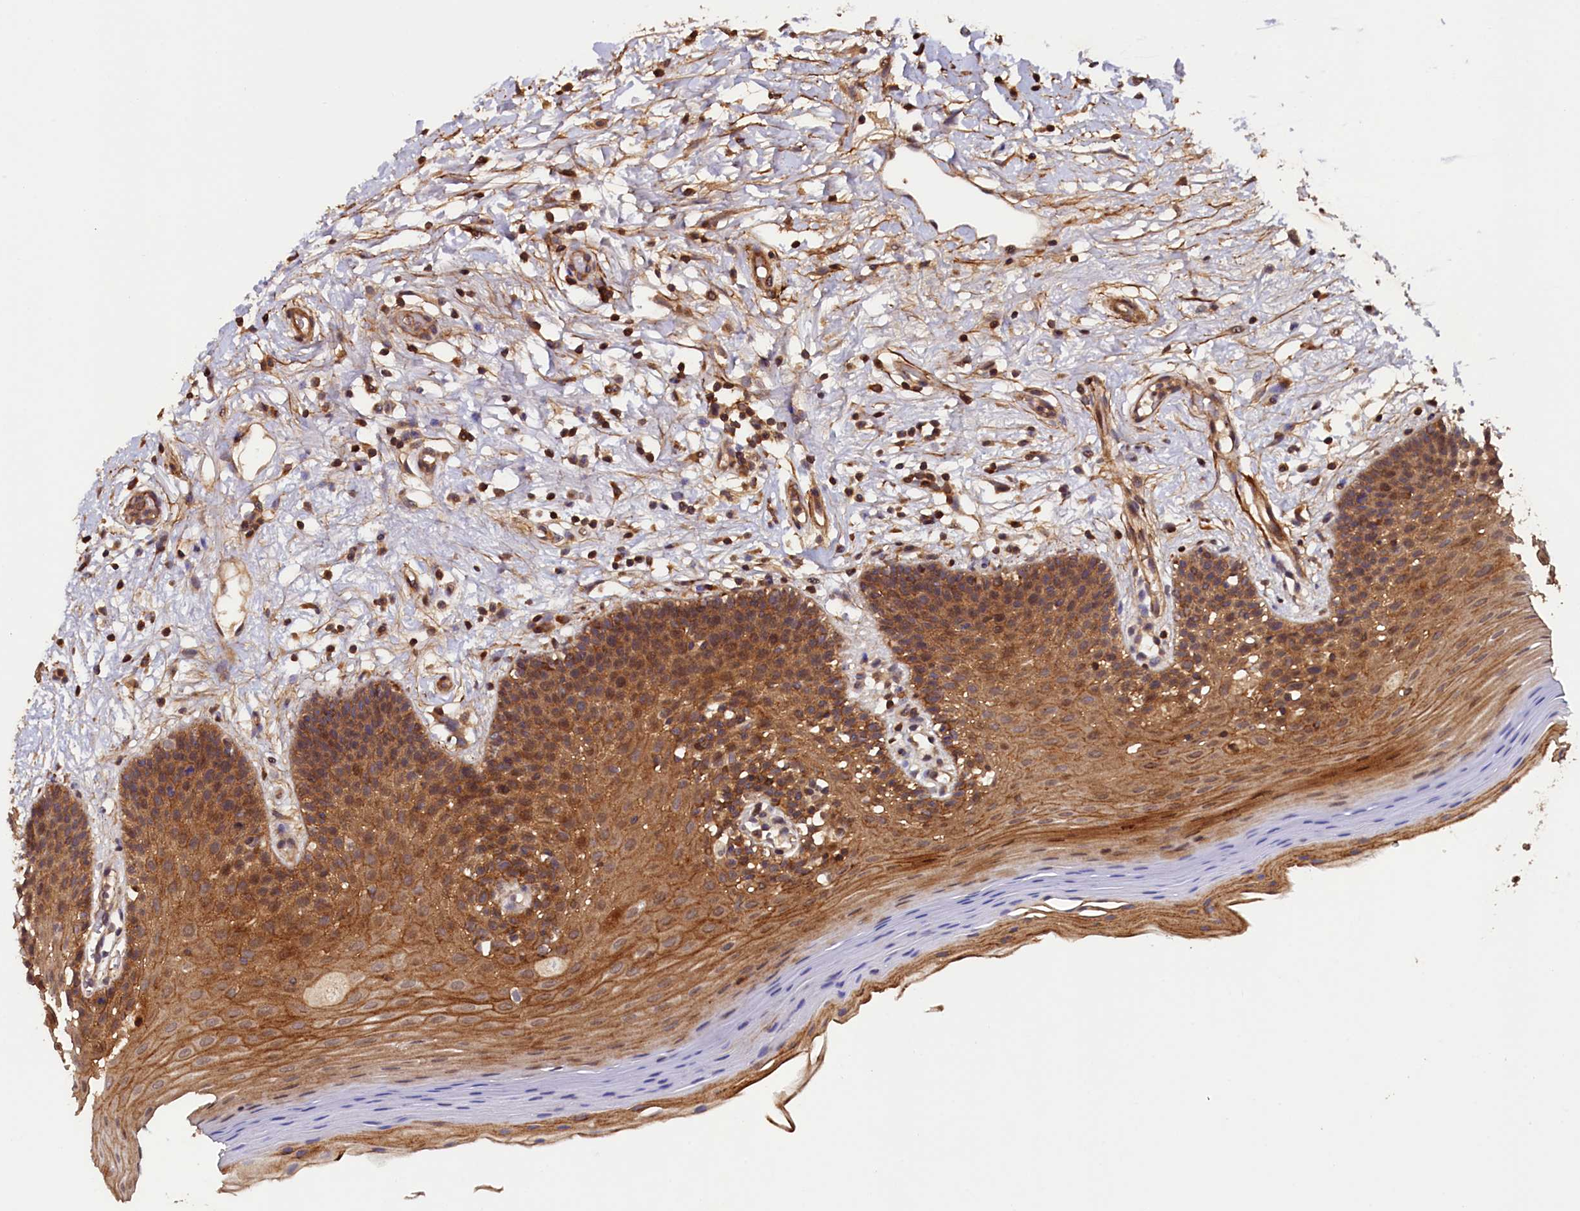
{"staining": {"intensity": "moderate", "quantity": ">75%", "location": "cytoplasmic/membranous,nuclear"}, "tissue": "oral mucosa", "cell_type": "Squamous epithelial cells", "image_type": "normal", "snomed": [{"axis": "morphology", "description": "Normal tissue, NOS"}, {"axis": "topography", "description": "Oral tissue"}, {"axis": "topography", "description": "Tounge, NOS"}], "caption": "IHC of normal human oral mucosa displays medium levels of moderate cytoplasmic/membranous,nuclear expression in approximately >75% of squamous epithelial cells.", "gene": "DUOXA1", "patient": {"sex": "male", "age": 47}}